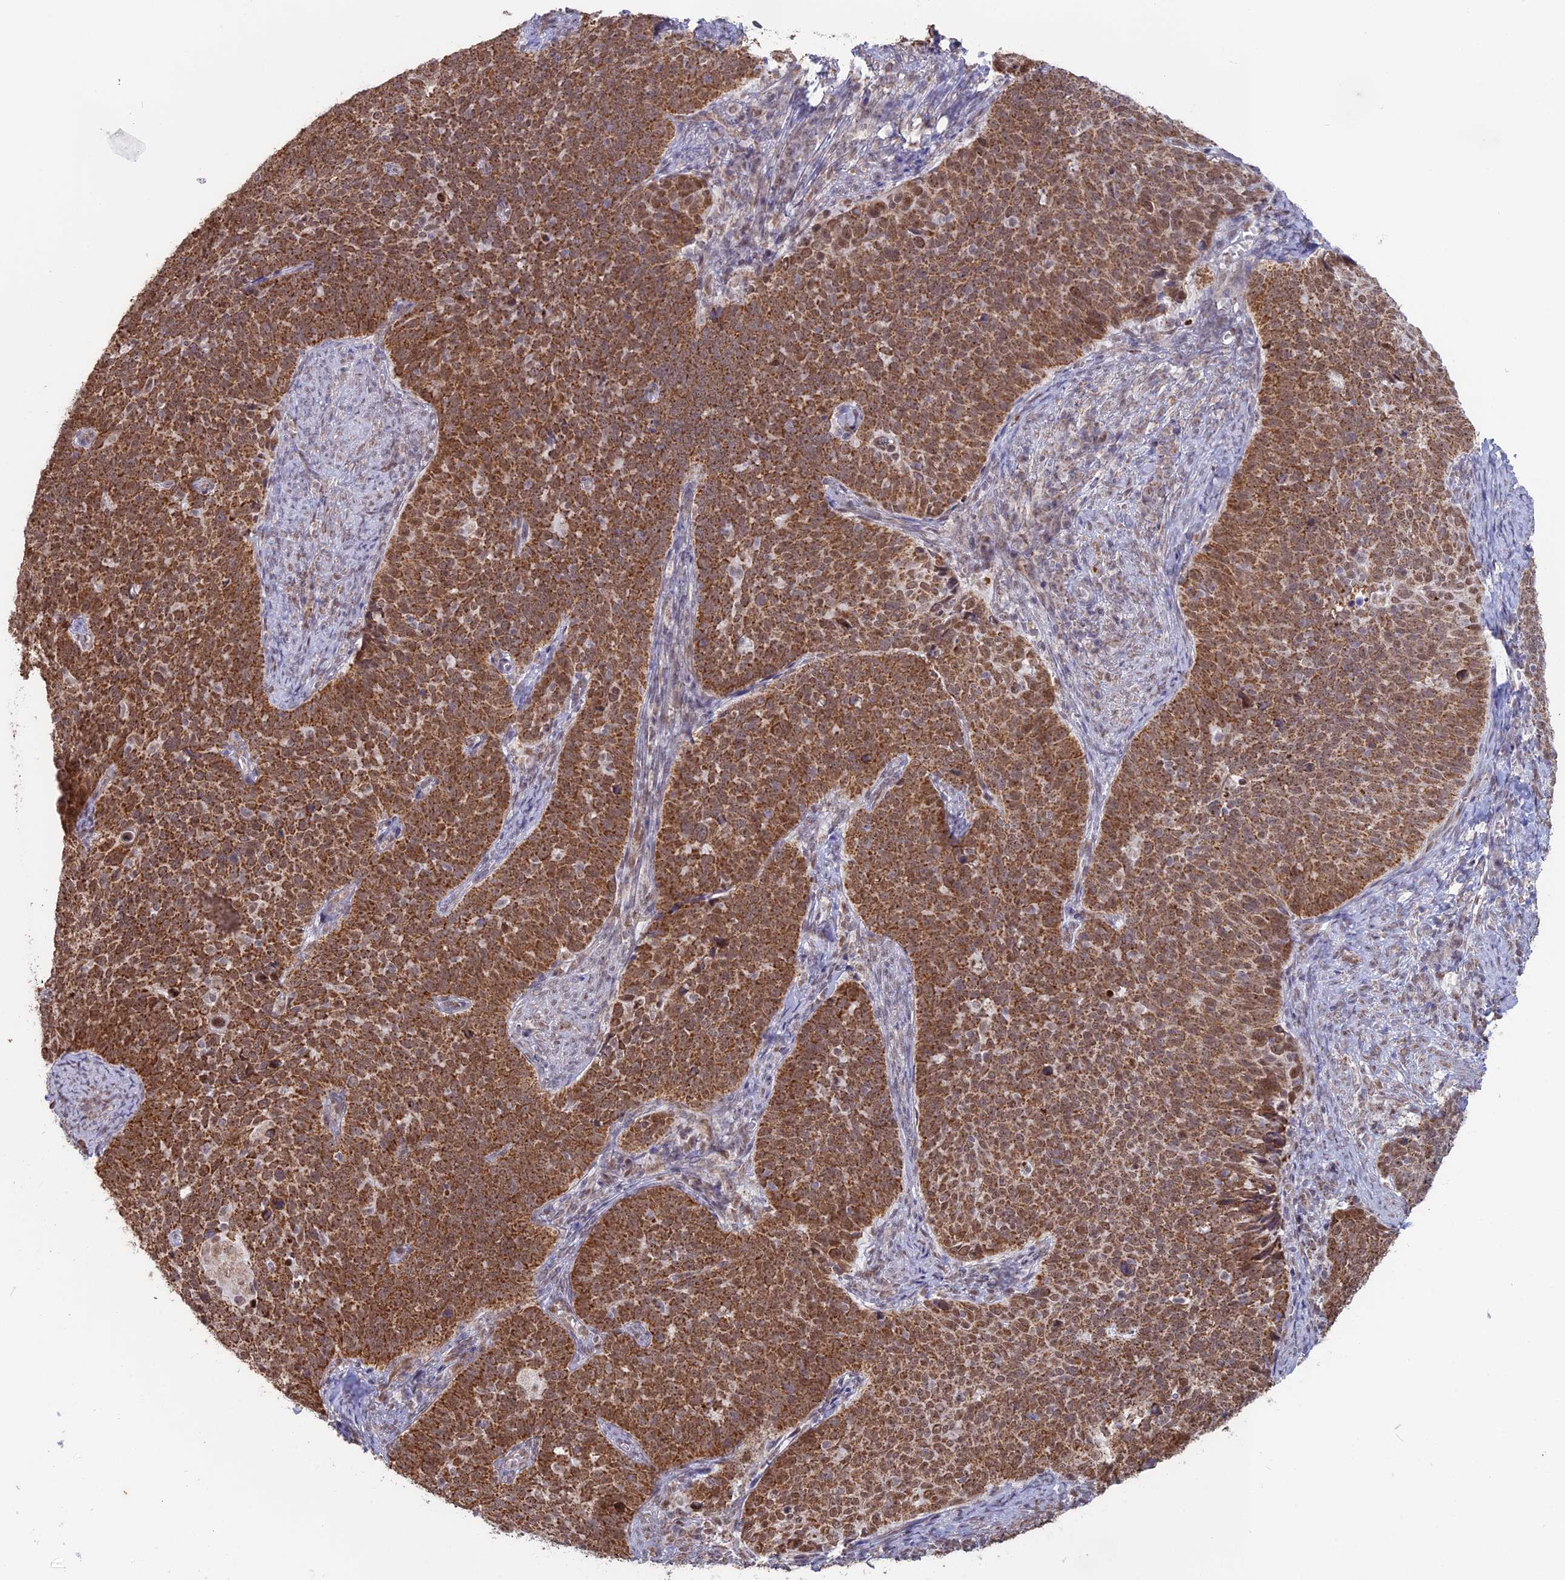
{"staining": {"intensity": "strong", "quantity": ">75%", "location": "cytoplasmic/membranous"}, "tissue": "cervical cancer", "cell_type": "Tumor cells", "image_type": "cancer", "snomed": [{"axis": "morphology", "description": "Normal tissue, NOS"}, {"axis": "morphology", "description": "Squamous cell carcinoma, NOS"}, {"axis": "topography", "description": "Cervix"}], "caption": "Immunohistochemistry (DAB) staining of cervical cancer exhibits strong cytoplasmic/membranous protein staining in approximately >75% of tumor cells. (IHC, brightfield microscopy, high magnification).", "gene": "ARHGAP40", "patient": {"sex": "female", "age": 39}}